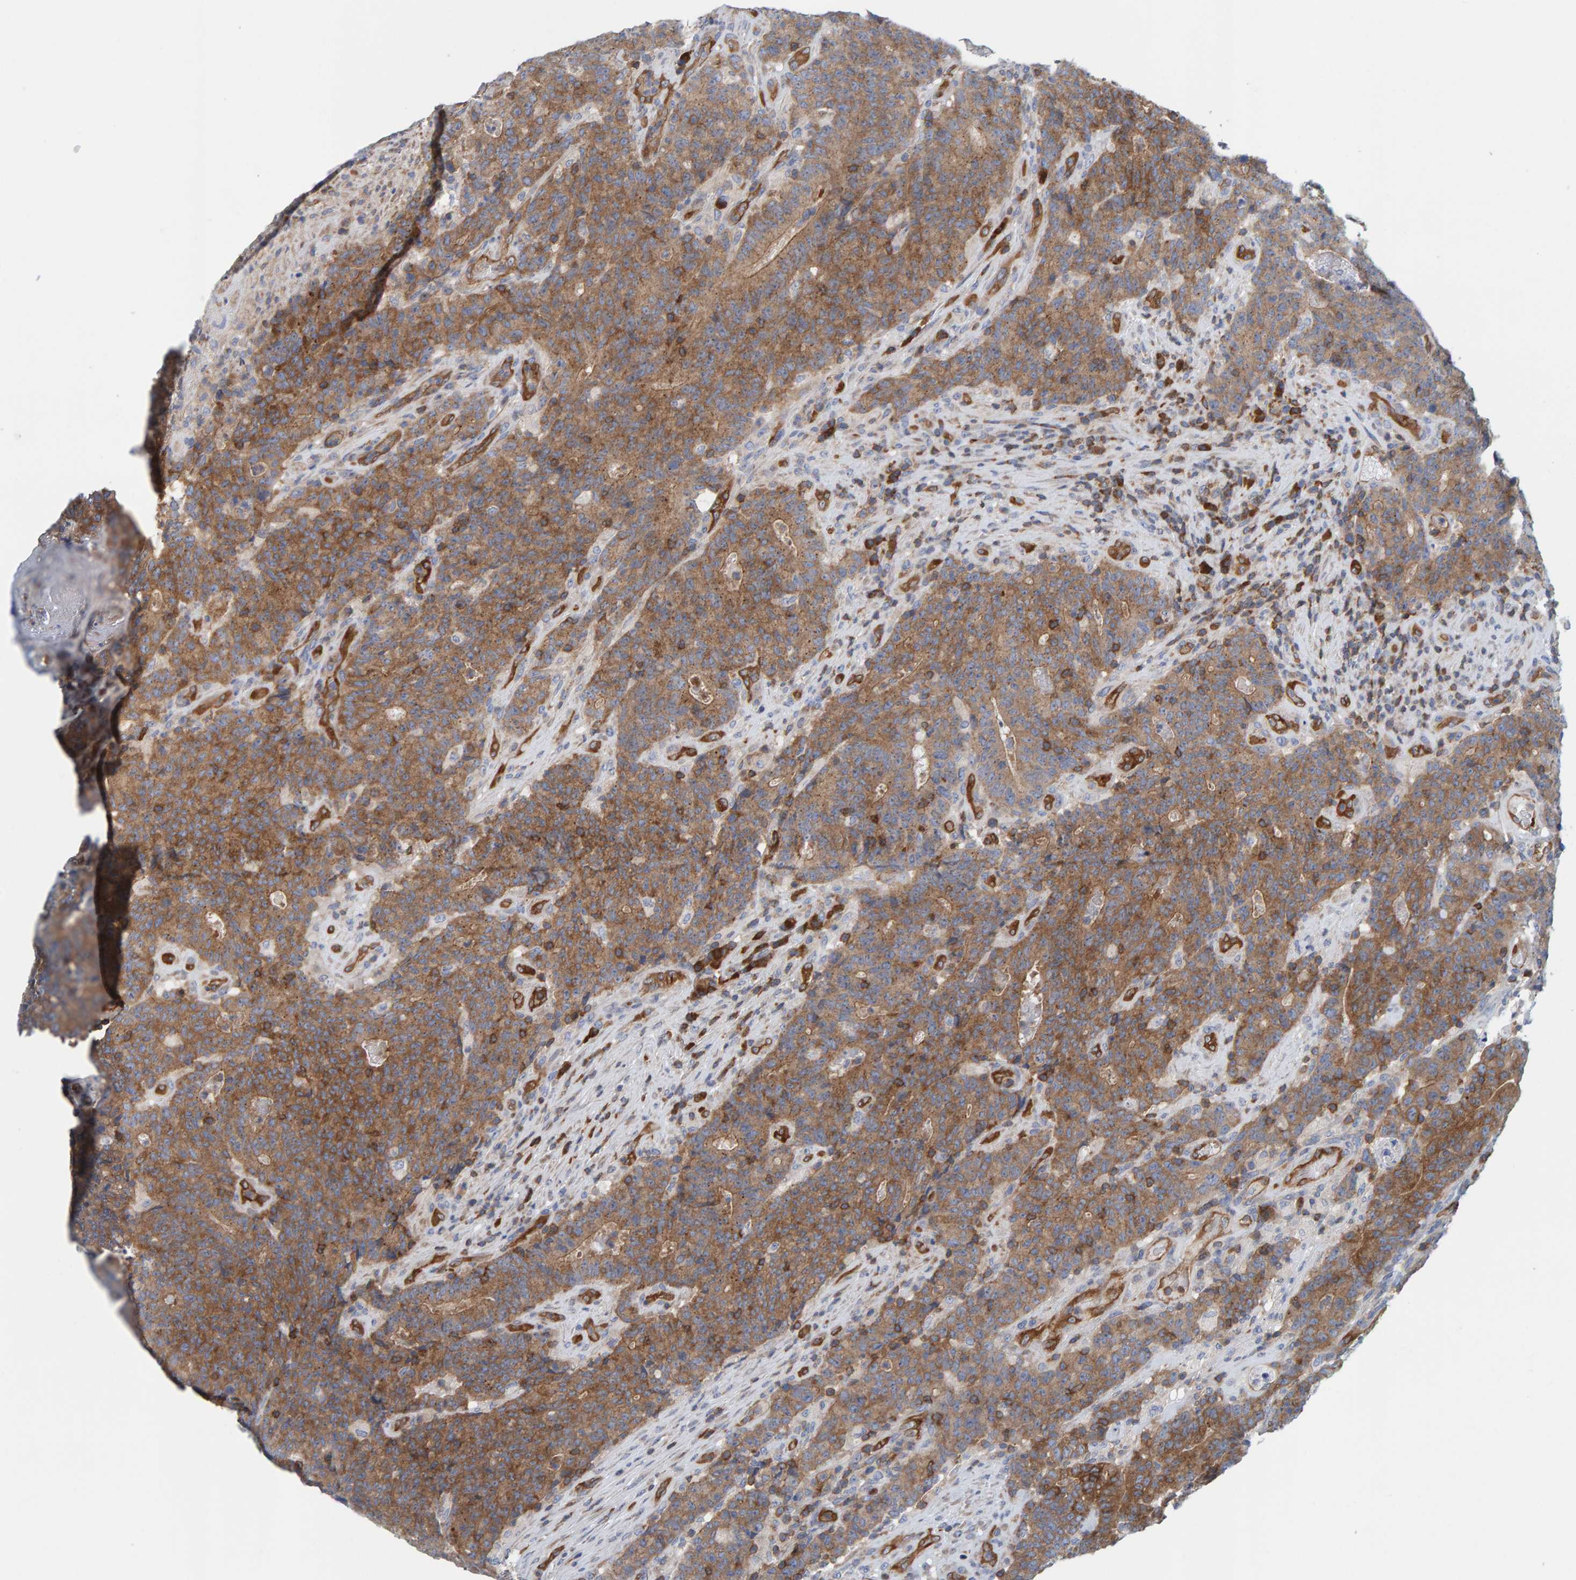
{"staining": {"intensity": "moderate", "quantity": ">75%", "location": "cytoplasmic/membranous"}, "tissue": "colorectal cancer", "cell_type": "Tumor cells", "image_type": "cancer", "snomed": [{"axis": "morphology", "description": "Normal tissue, NOS"}, {"axis": "morphology", "description": "Adenocarcinoma, NOS"}, {"axis": "topography", "description": "Colon"}], "caption": "Colorectal cancer stained with a protein marker reveals moderate staining in tumor cells.", "gene": "PRKD2", "patient": {"sex": "female", "age": 75}}